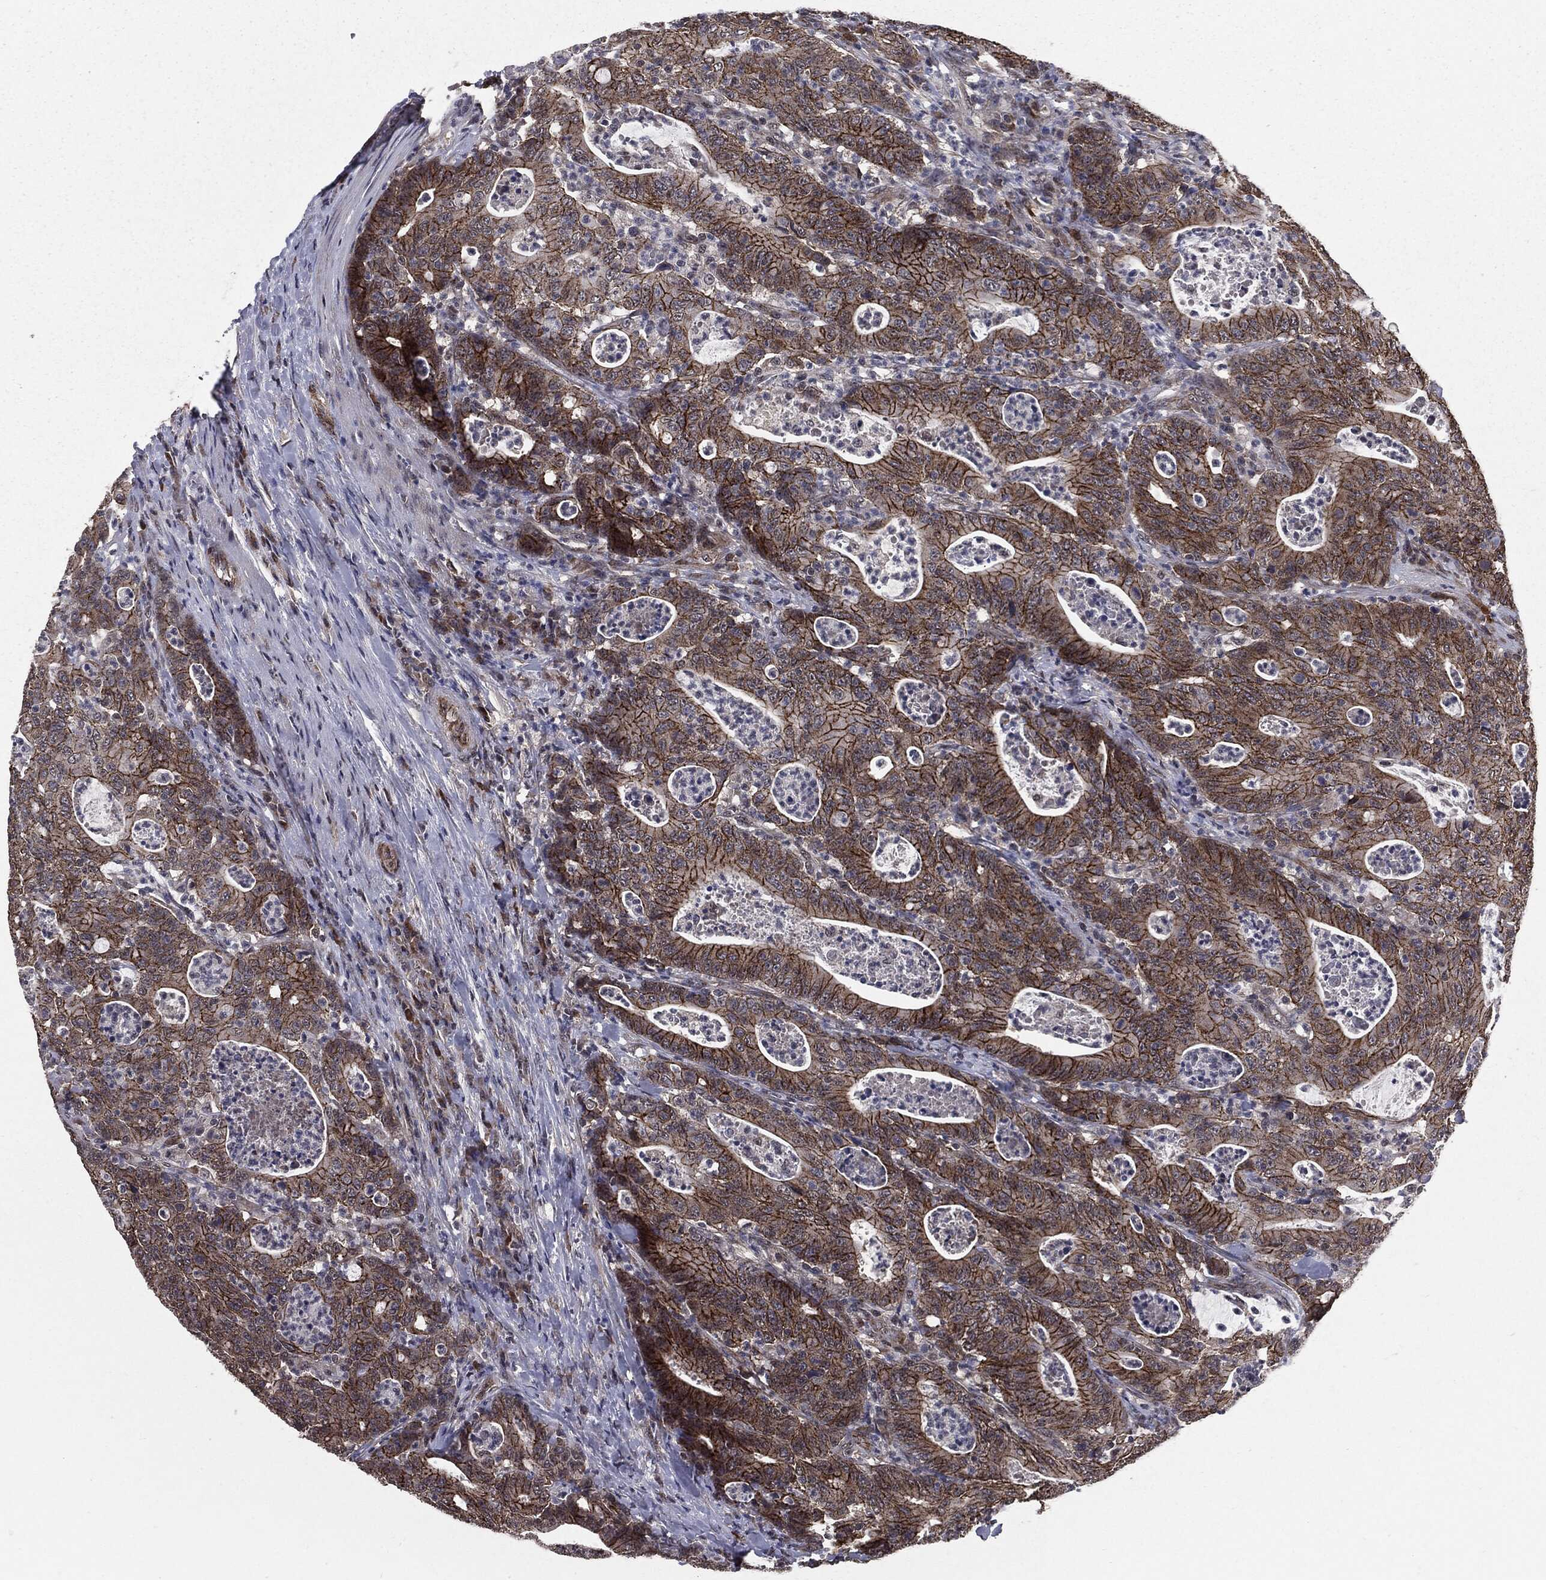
{"staining": {"intensity": "strong", "quantity": ">75%", "location": "cytoplasmic/membranous"}, "tissue": "colorectal cancer", "cell_type": "Tumor cells", "image_type": "cancer", "snomed": [{"axis": "morphology", "description": "Adenocarcinoma, NOS"}, {"axis": "topography", "description": "Colon"}], "caption": "A high-resolution histopathology image shows immunohistochemistry staining of colorectal adenocarcinoma, which demonstrates strong cytoplasmic/membranous staining in approximately >75% of tumor cells. The staining is performed using DAB (3,3'-diaminobenzidine) brown chromogen to label protein expression. The nuclei are counter-stained blue using hematoxylin.", "gene": "PTPA", "patient": {"sex": "male", "age": 70}}